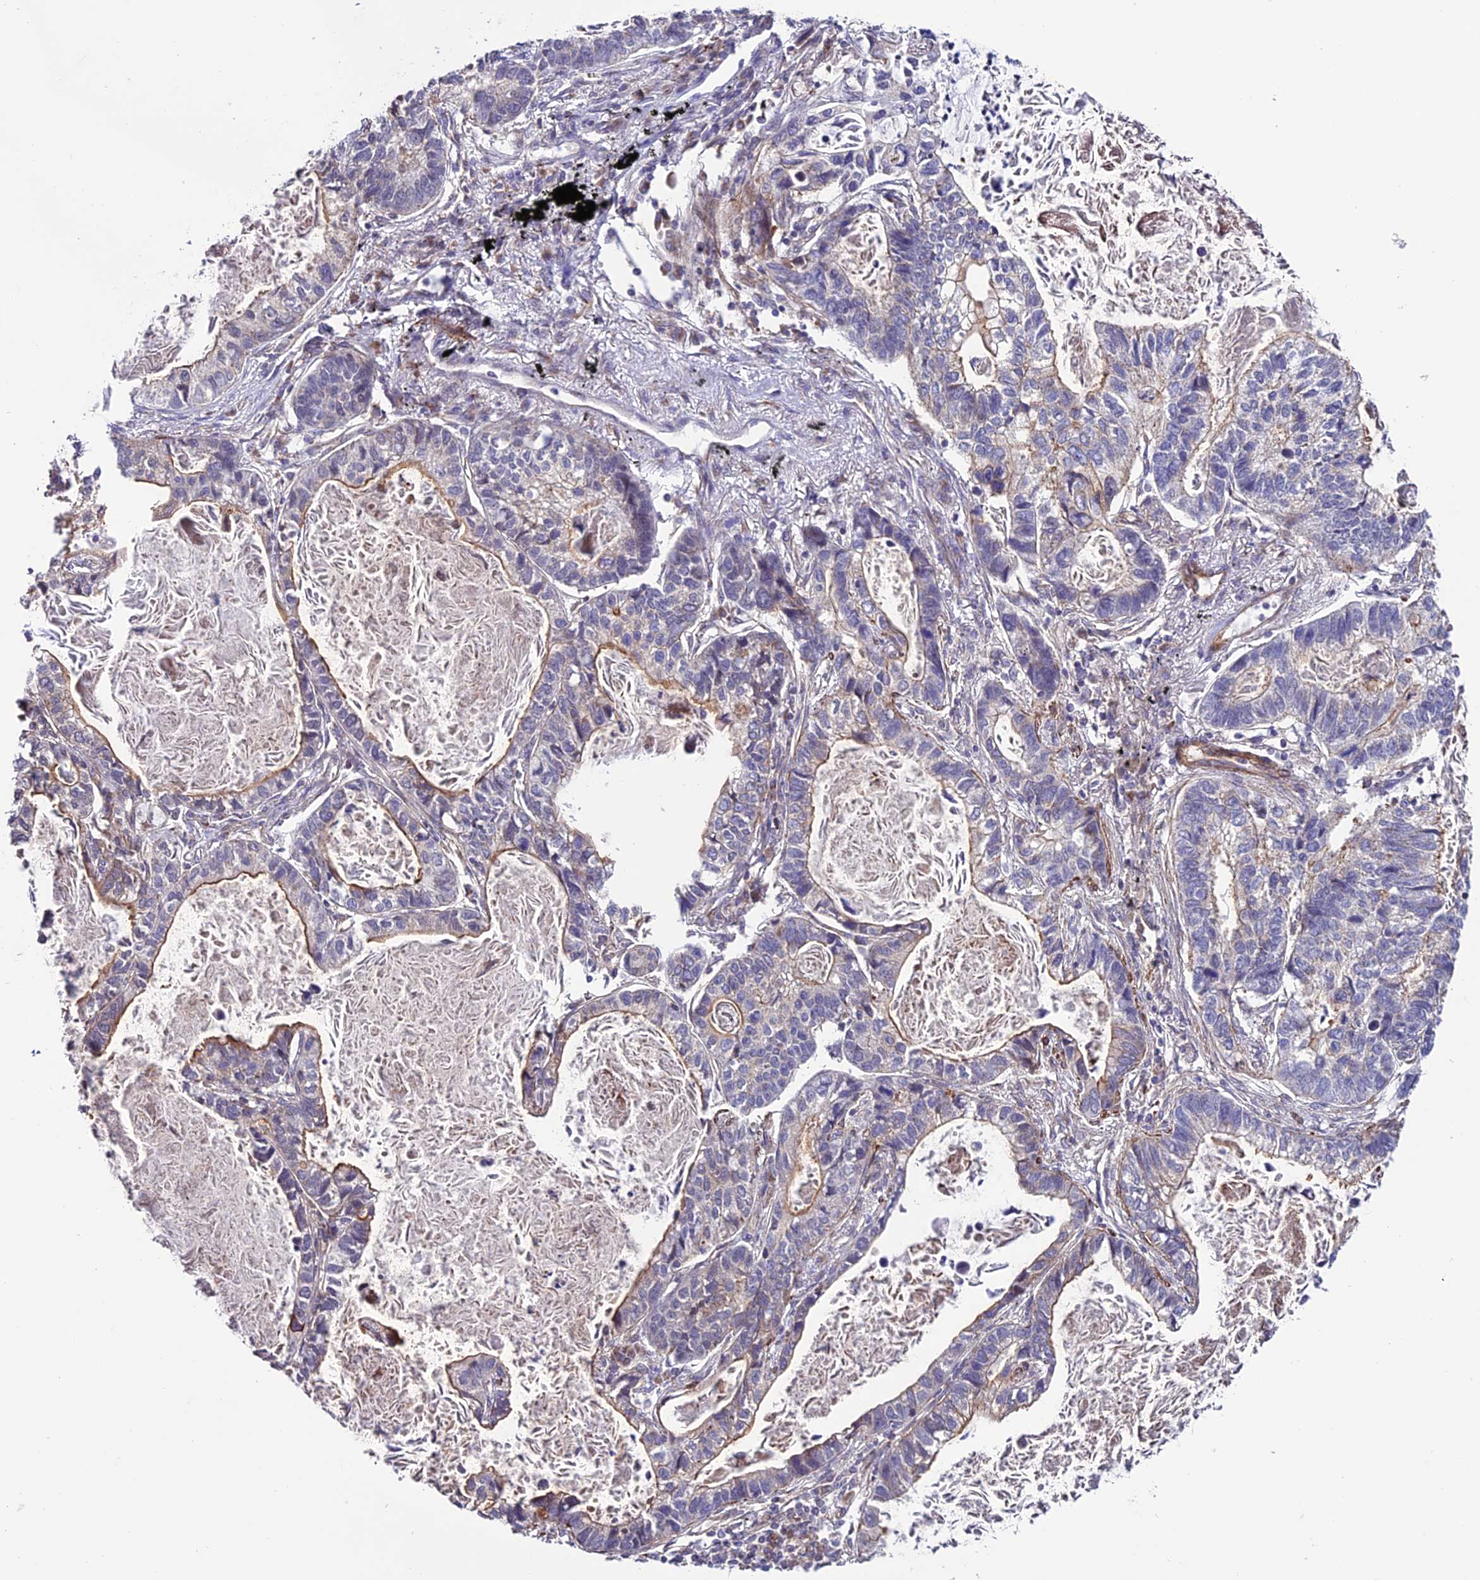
{"staining": {"intensity": "weak", "quantity": "25%-75%", "location": "cytoplasmic/membranous"}, "tissue": "lung cancer", "cell_type": "Tumor cells", "image_type": "cancer", "snomed": [{"axis": "morphology", "description": "Adenocarcinoma, NOS"}, {"axis": "topography", "description": "Lung"}], "caption": "An image showing weak cytoplasmic/membranous expression in approximately 25%-75% of tumor cells in lung cancer (adenocarcinoma), as visualized by brown immunohistochemical staining.", "gene": "TNIP3", "patient": {"sex": "male", "age": 67}}